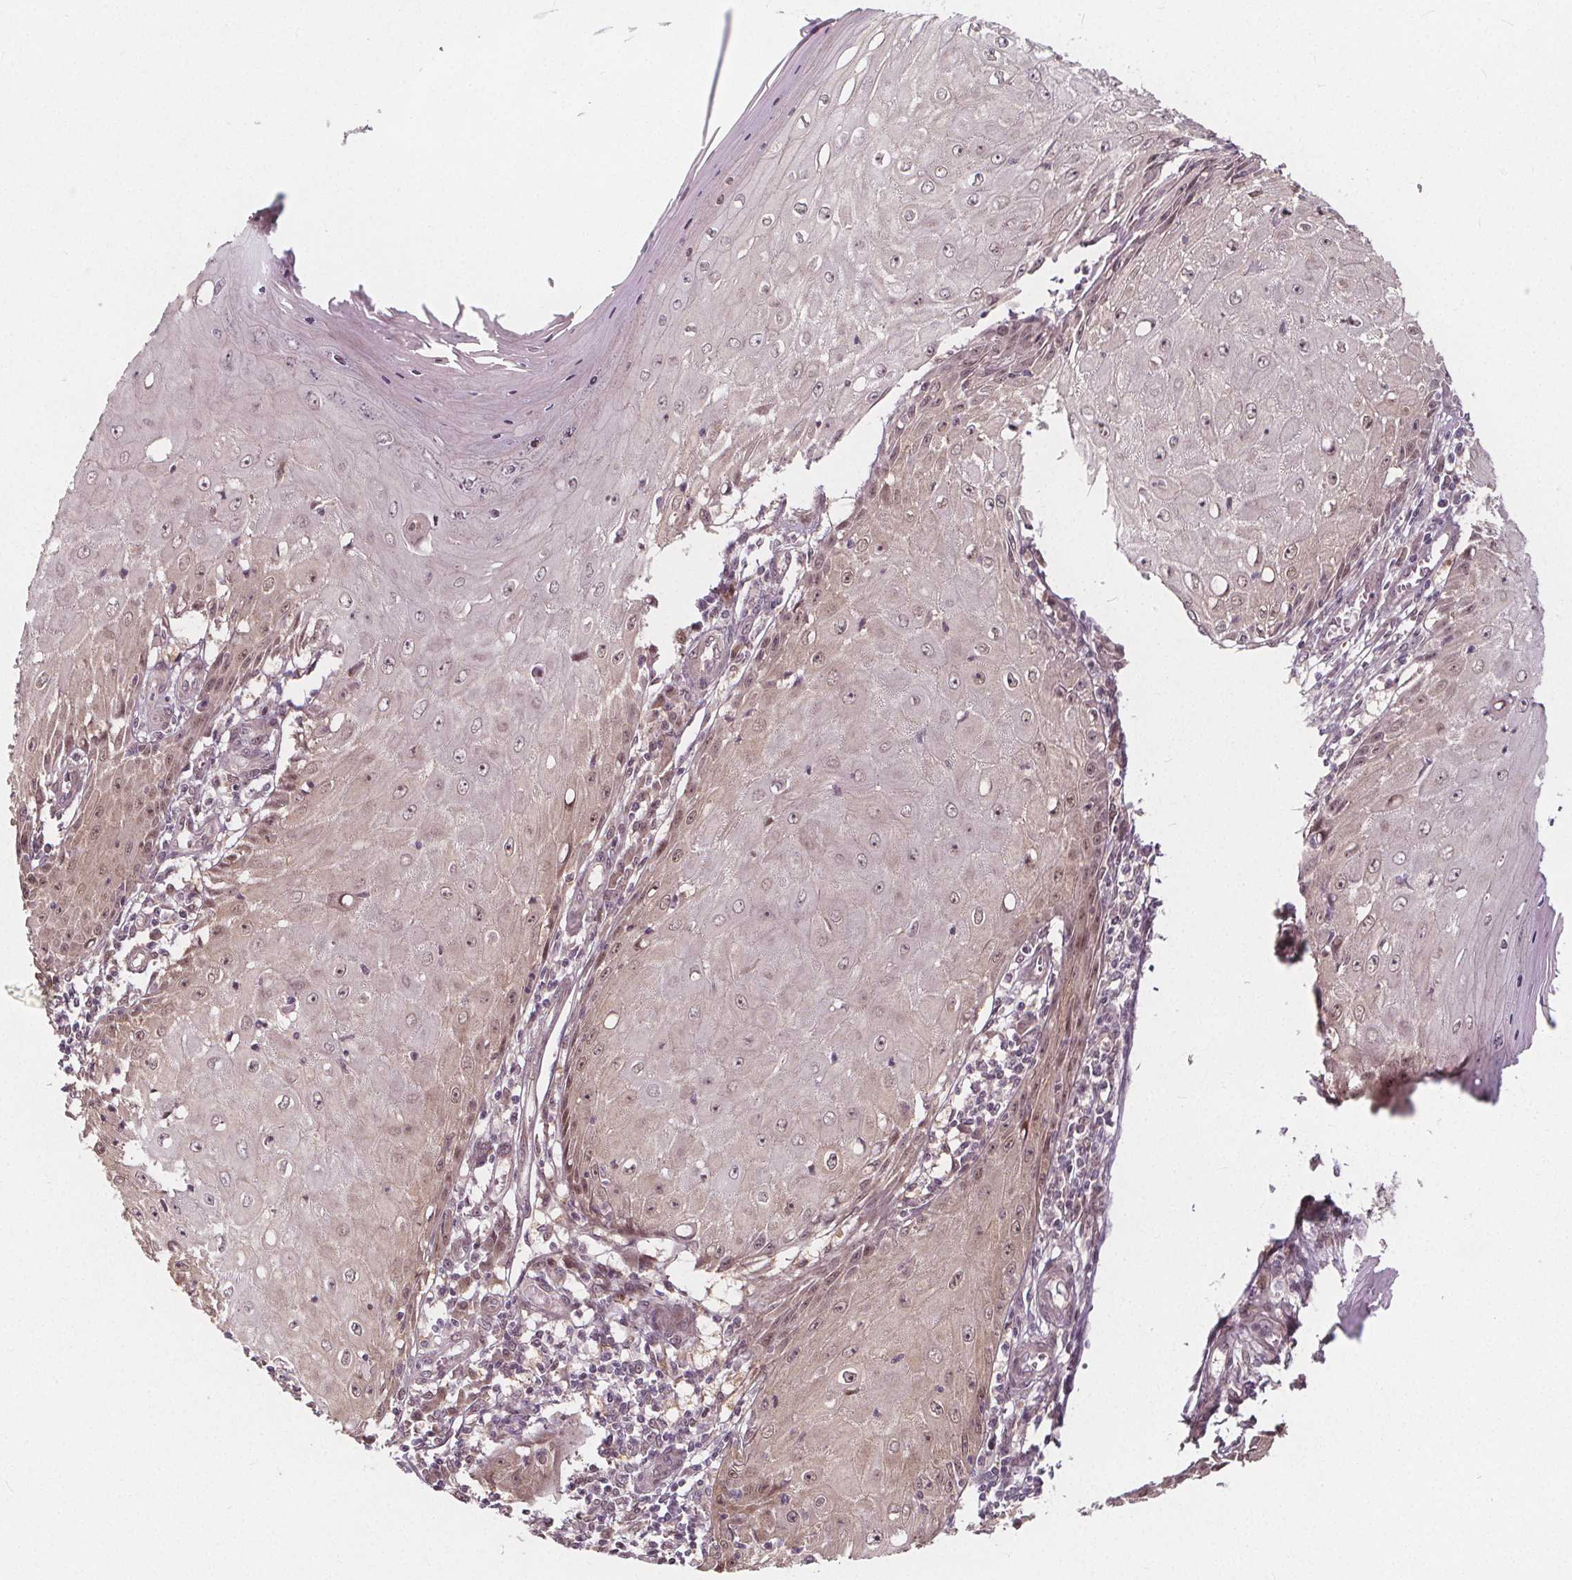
{"staining": {"intensity": "weak", "quantity": "<25%", "location": "nuclear"}, "tissue": "skin cancer", "cell_type": "Tumor cells", "image_type": "cancer", "snomed": [{"axis": "morphology", "description": "Squamous cell carcinoma, NOS"}, {"axis": "topography", "description": "Skin"}], "caption": "Protein analysis of skin cancer (squamous cell carcinoma) exhibits no significant expression in tumor cells.", "gene": "AKT1S1", "patient": {"sex": "female", "age": 73}}